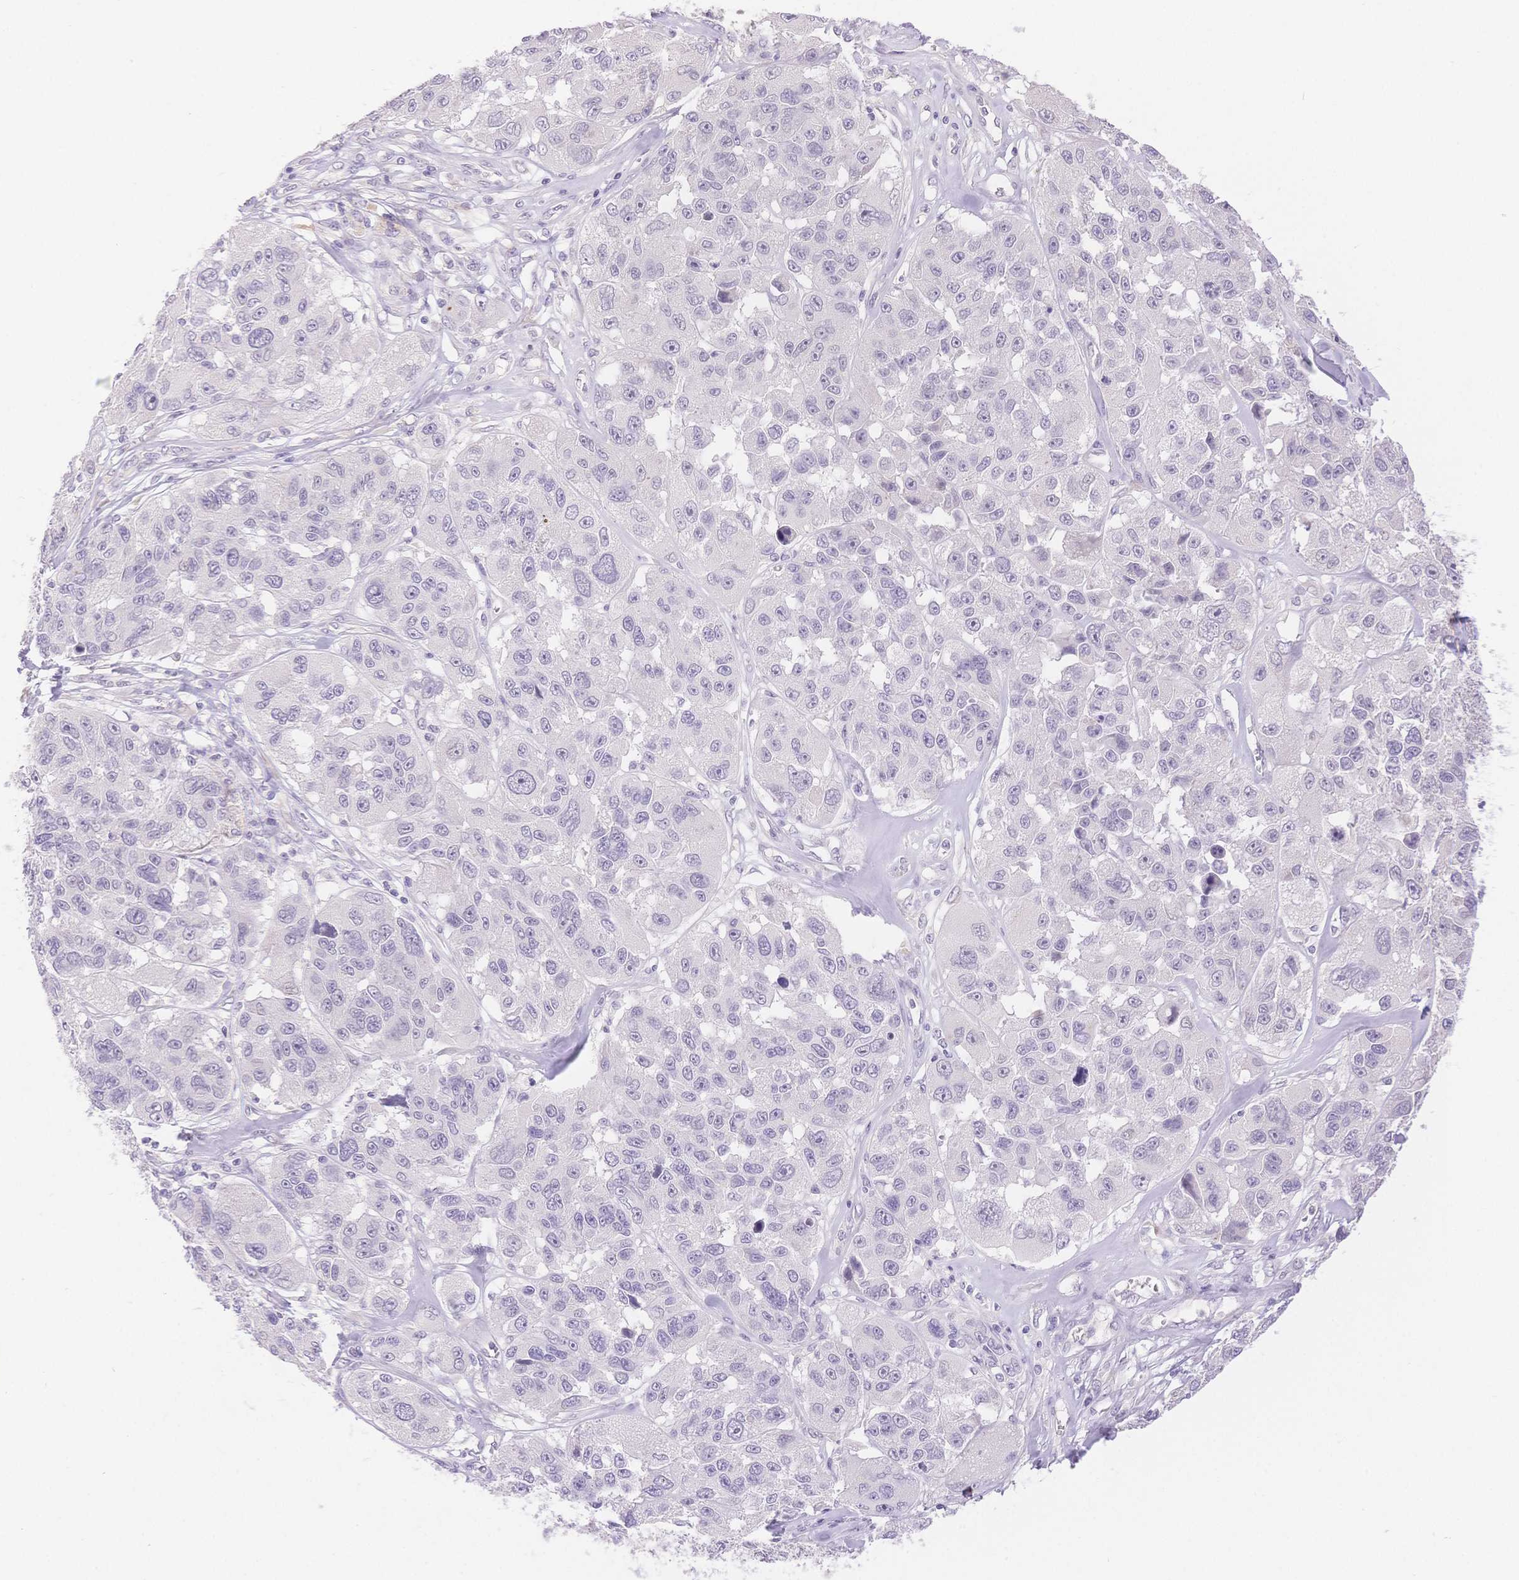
{"staining": {"intensity": "negative", "quantity": "none", "location": "none"}, "tissue": "melanoma", "cell_type": "Tumor cells", "image_type": "cancer", "snomed": [{"axis": "morphology", "description": "Malignant melanoma, NOS"}, {"axis": "topography", "description": "Skin"}], "caption": "Human melanoma stained for a protein using IHC shows no expression in tumor cells.", "gene": "MYOM1", "patient": {"sex": "female", "age": 66}}